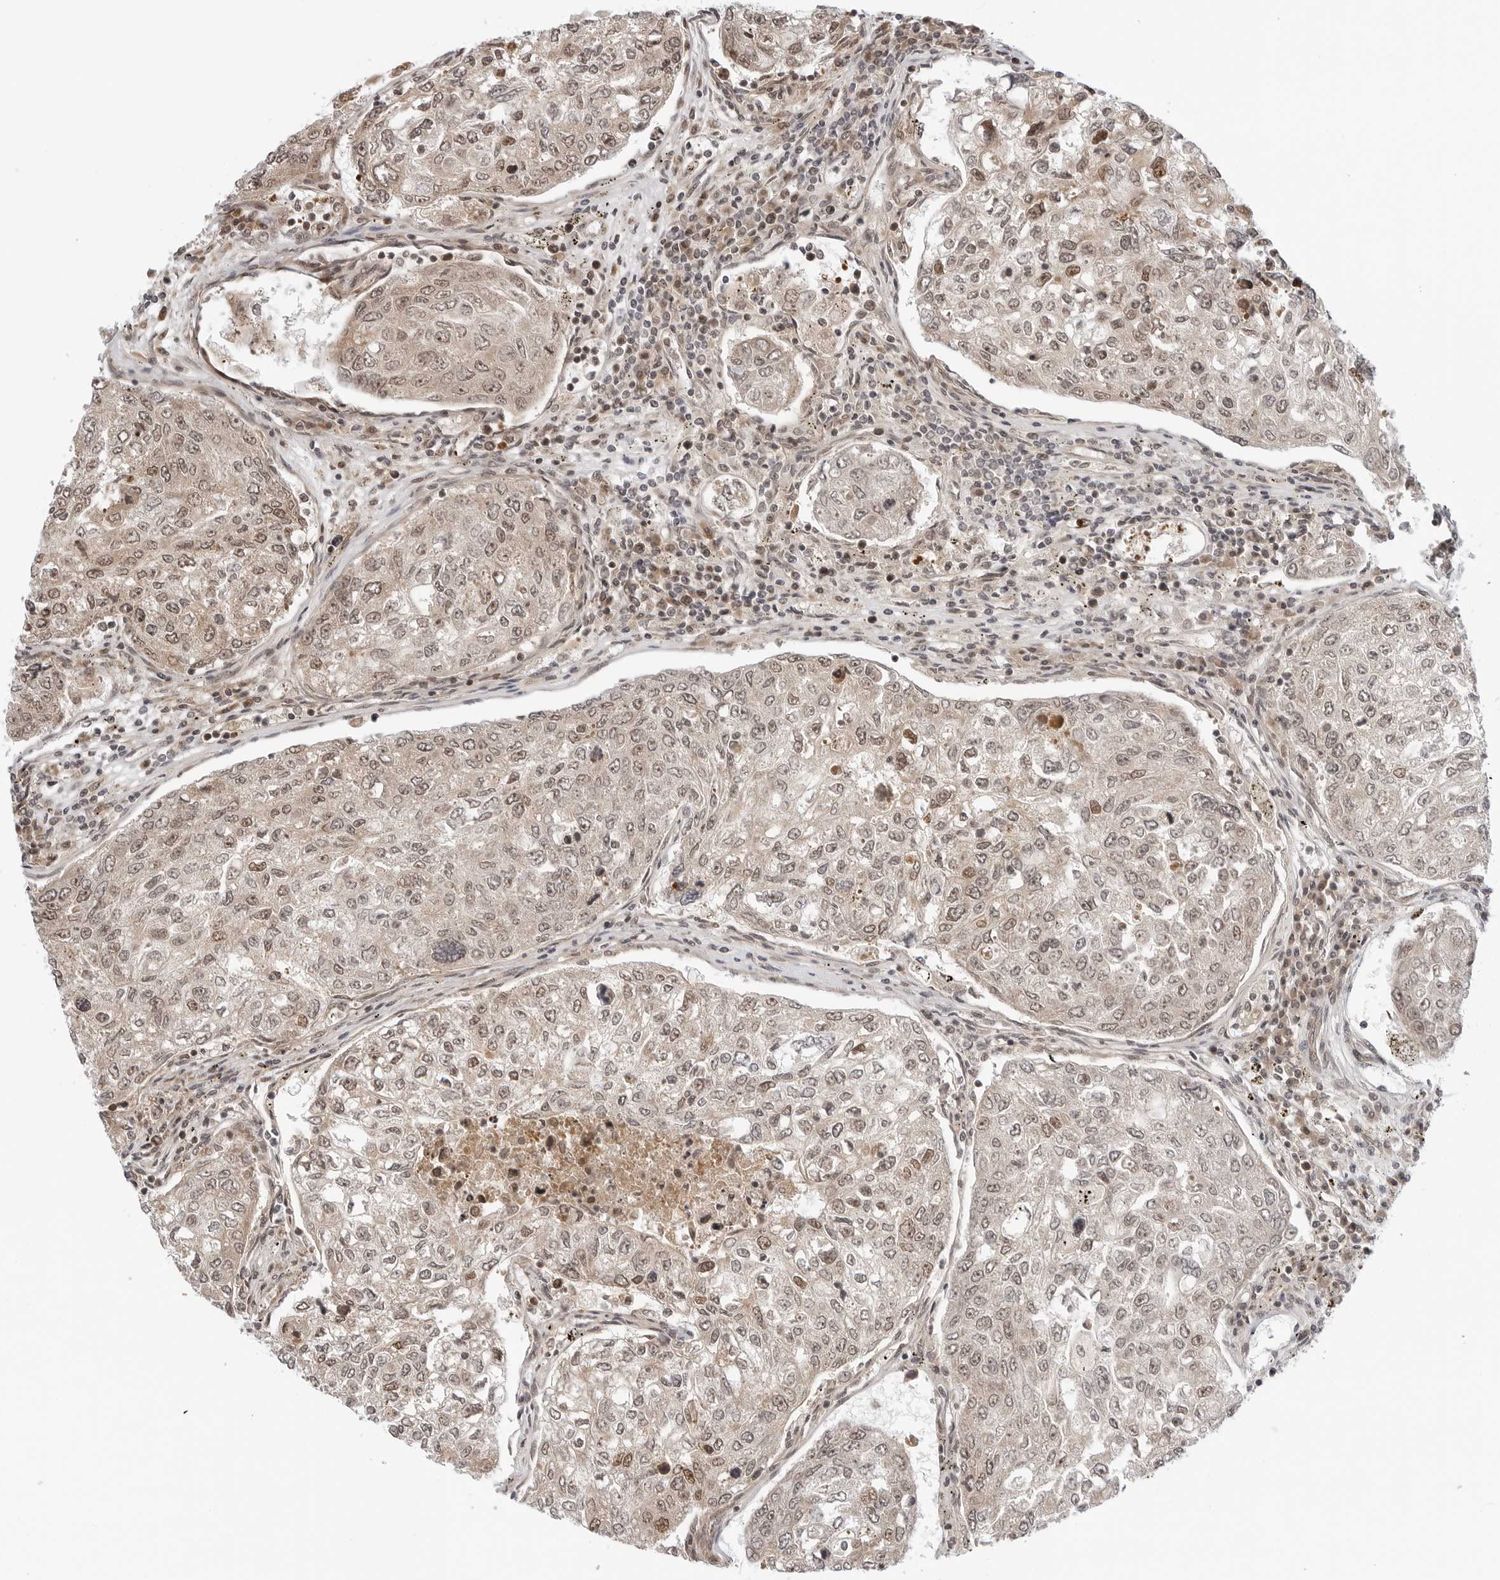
{"staining": {"intensity": "weak", "quantity": ">75%", "location": "cytoplasmic/membranous,nuclear"}, "tissue": "urothelial cancer", "cell_type": "Tumor cells", "image_type": "cancer", "snomed": [{"axis": "morphology", "description": "Urothelial carcinoma, High grade"}, {"axis": "topography", "description": "Lymph node"}, {"axis": "topography", "description": "Urinary bladder"}], "caption": "High-grade urothelial carcinoma tissue reveals weak cytoplasmic/membranous and nuclear expression in about >75% of tumor cells, visualized by immunohistochemistry.", "gene": "TIPRL", "patient": {"sex": "male", "age": 51}}